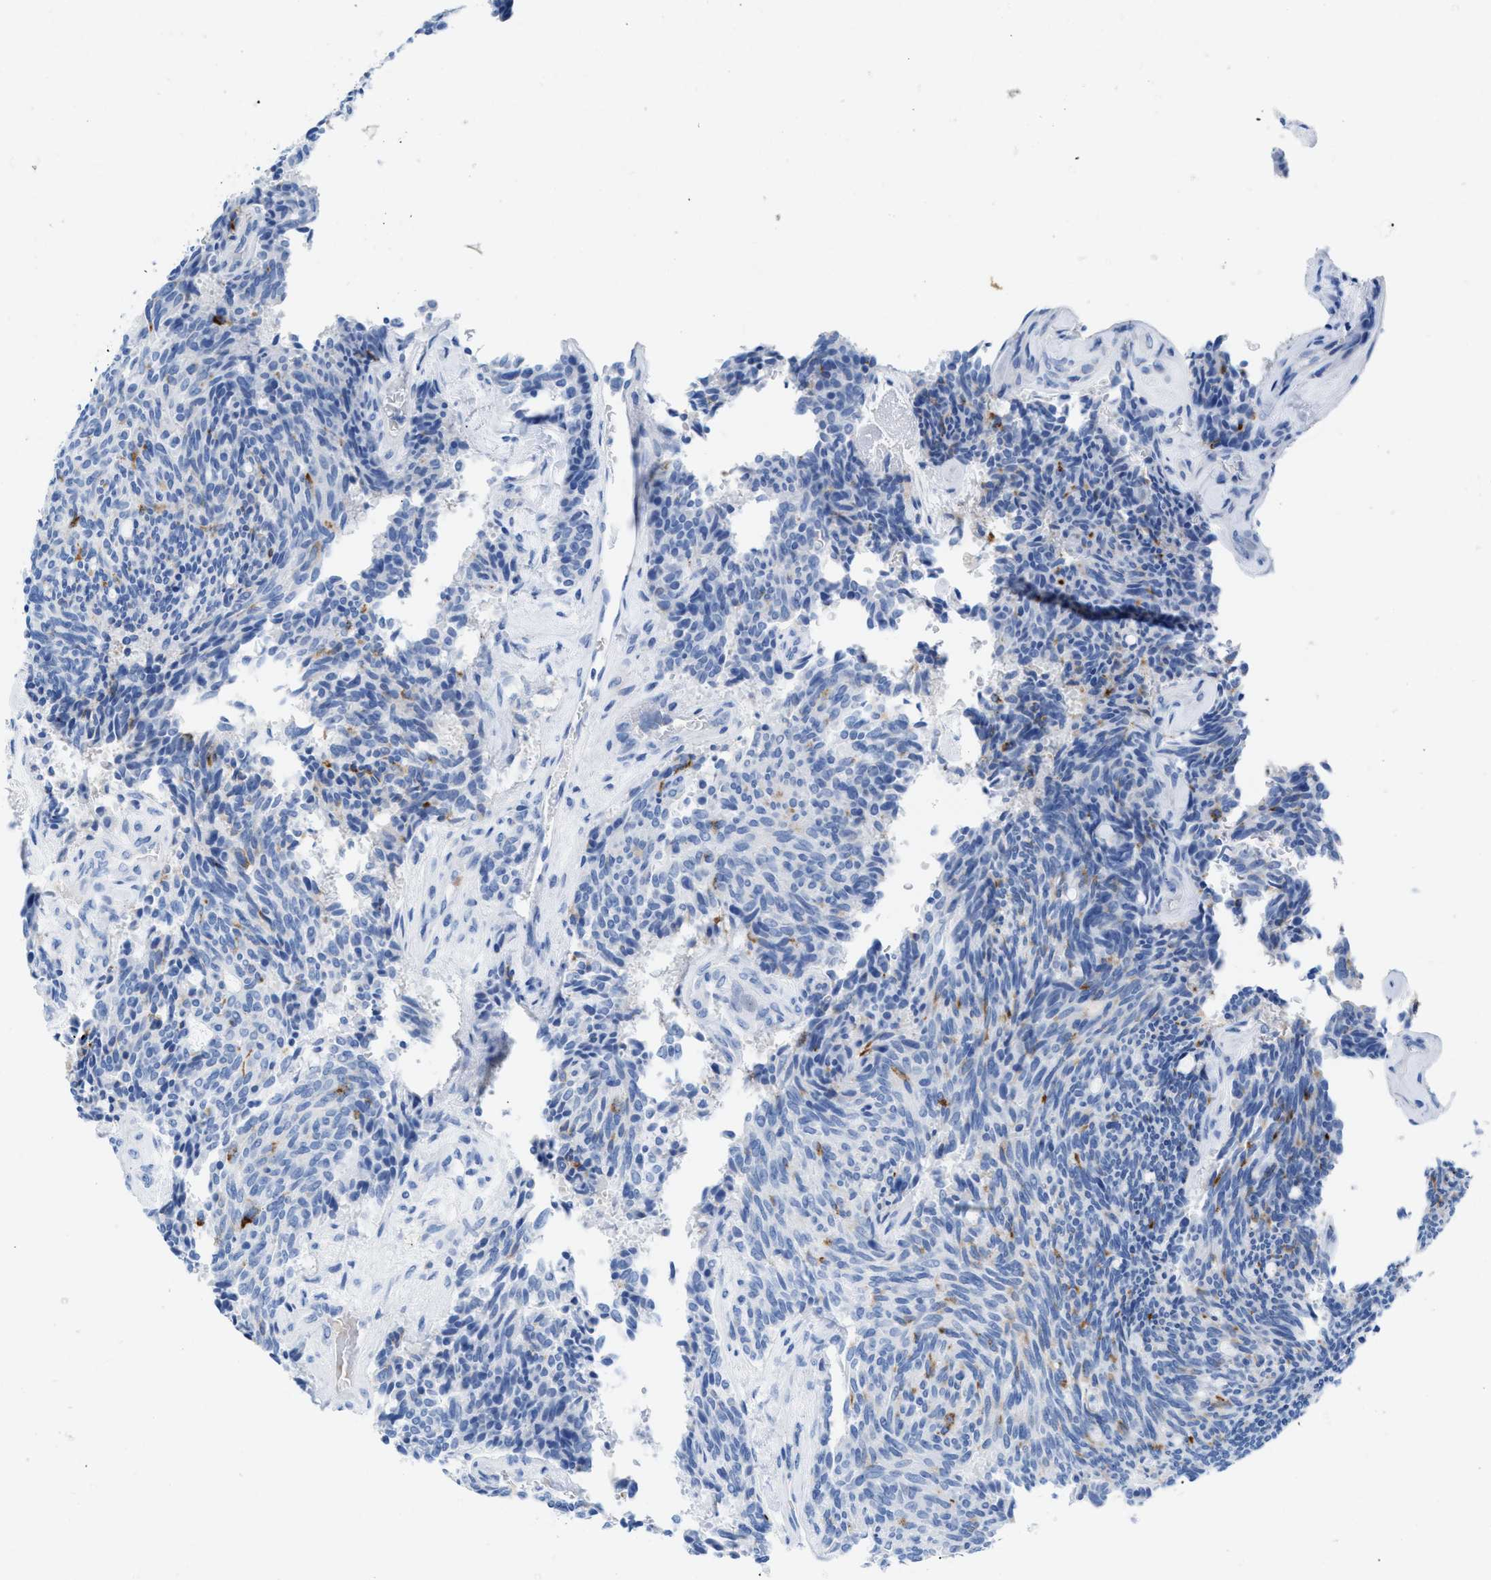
{"staining": {"intensity": "negative", "quantity": "none", "location": "none"}, "tissue": "carcinoid", "cell_type": "Tumor cells", "image_type": "cancer", "snomed": [{"axis": "morphology", "description": "Carcinoid, malignant, NOS"}, {"axis": "topography", "description": "Pancreas"}], "caption": "Micrograph shows no protein expression in tumor cells of malignant carcinoid tissue. (Stains: DAB (3,3'-diaminobenzidine) IHC with hematoxylin counter stain, Microscopy: brightfield microscopy at high magnification).", "gene": "ANKFN1", "patient": {"sex": "female", "age": 54}}